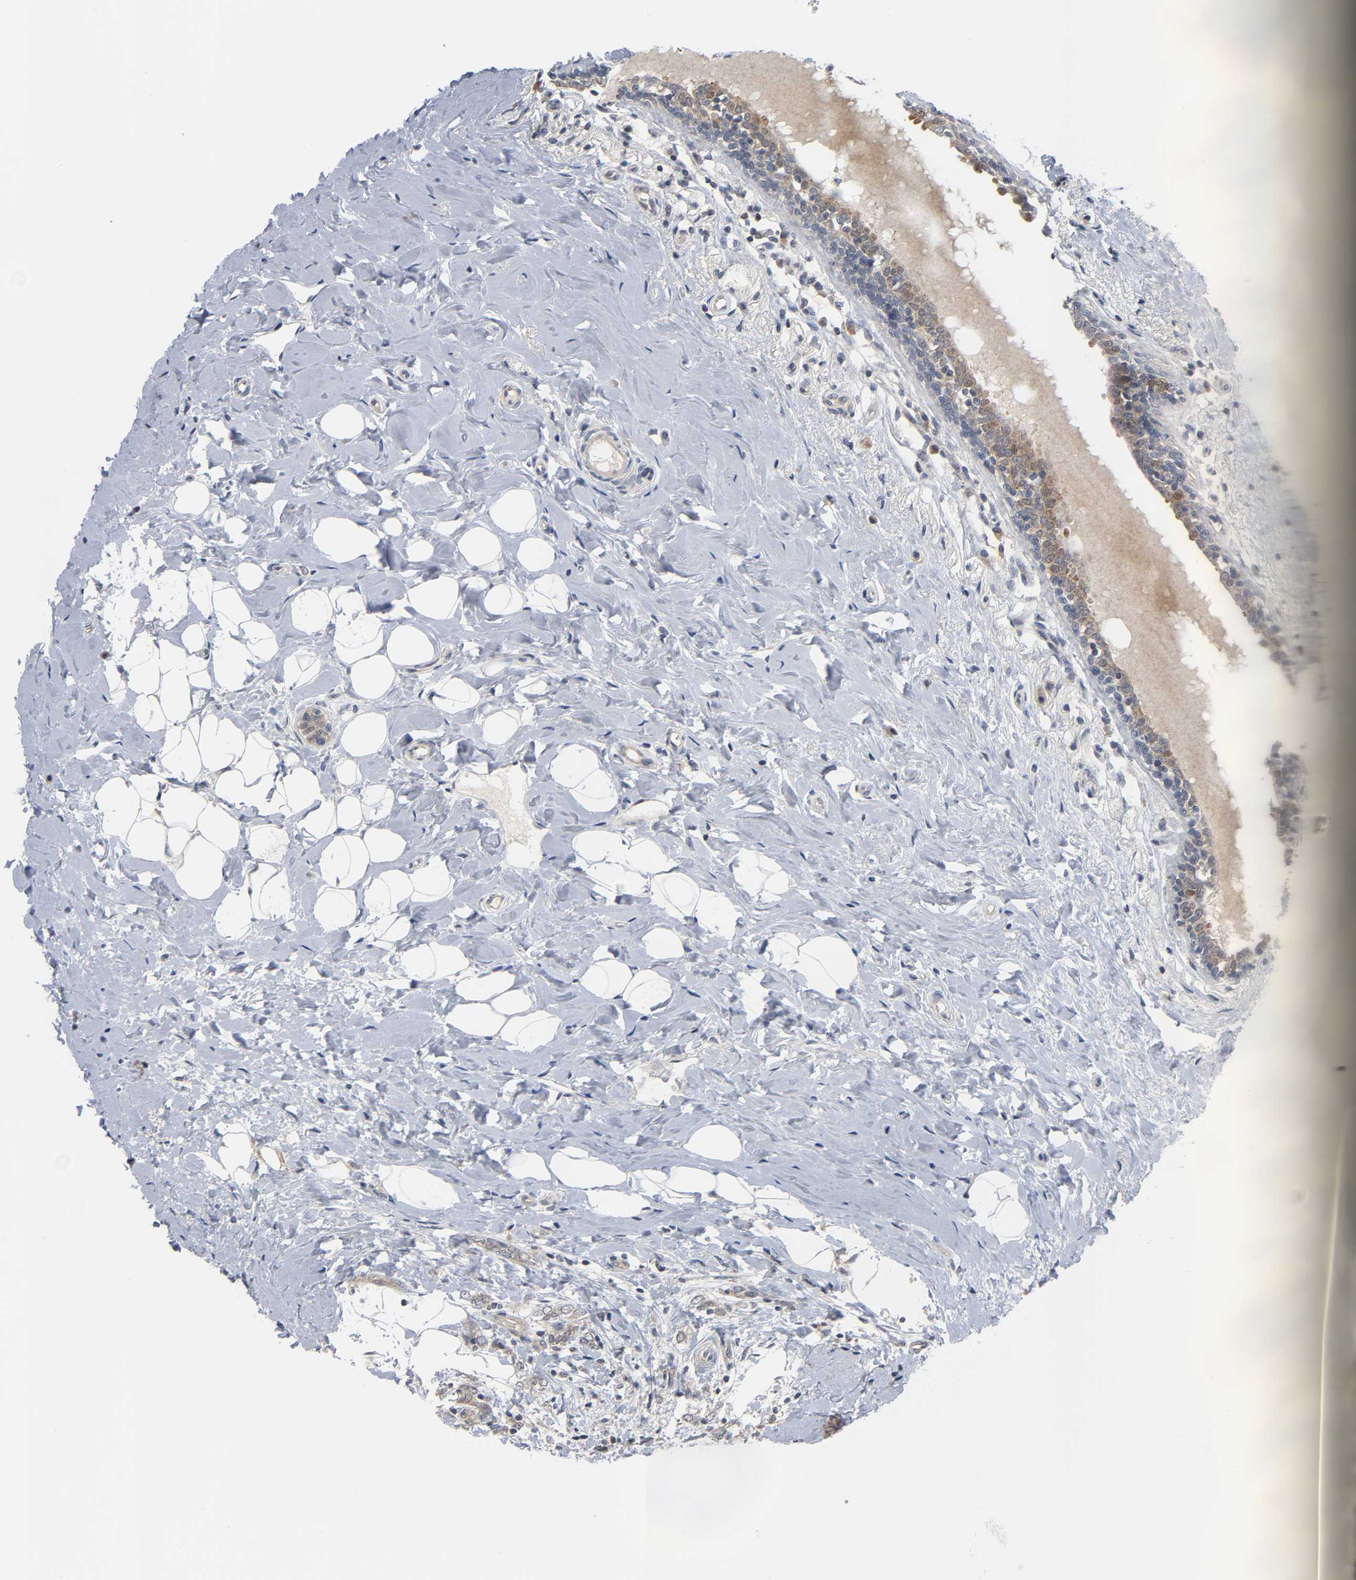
{"staining": {"intensity": "weak", "quantity": ">75%", "location": "cytoplasmic/membranous"}, "tissue": "breast cancer", "cell_type": "Tumor cells", "image_type": "cancer", "snomed": [{"axis": "morphology", "description": "Normal tissue, NOS"}, {"axis": "morphology", "description": "Lobular carcinoma"}, {"axis": "topography", "description": "Breast"}], "caption": "DAB (3,3'-diaminobenzidine) immunohistochemical staining of human breast cancer (lobular carcinoma) exhibits weak cytoplasmic/membranous protein expression in about >75% of tumor cells. Using DAB (brown) and hematoxylin (blue) stains, captured at high magnification using brightfield microscopy.", "gene": "MAPK8", "patient": {"sex": "female", "age": 47}}